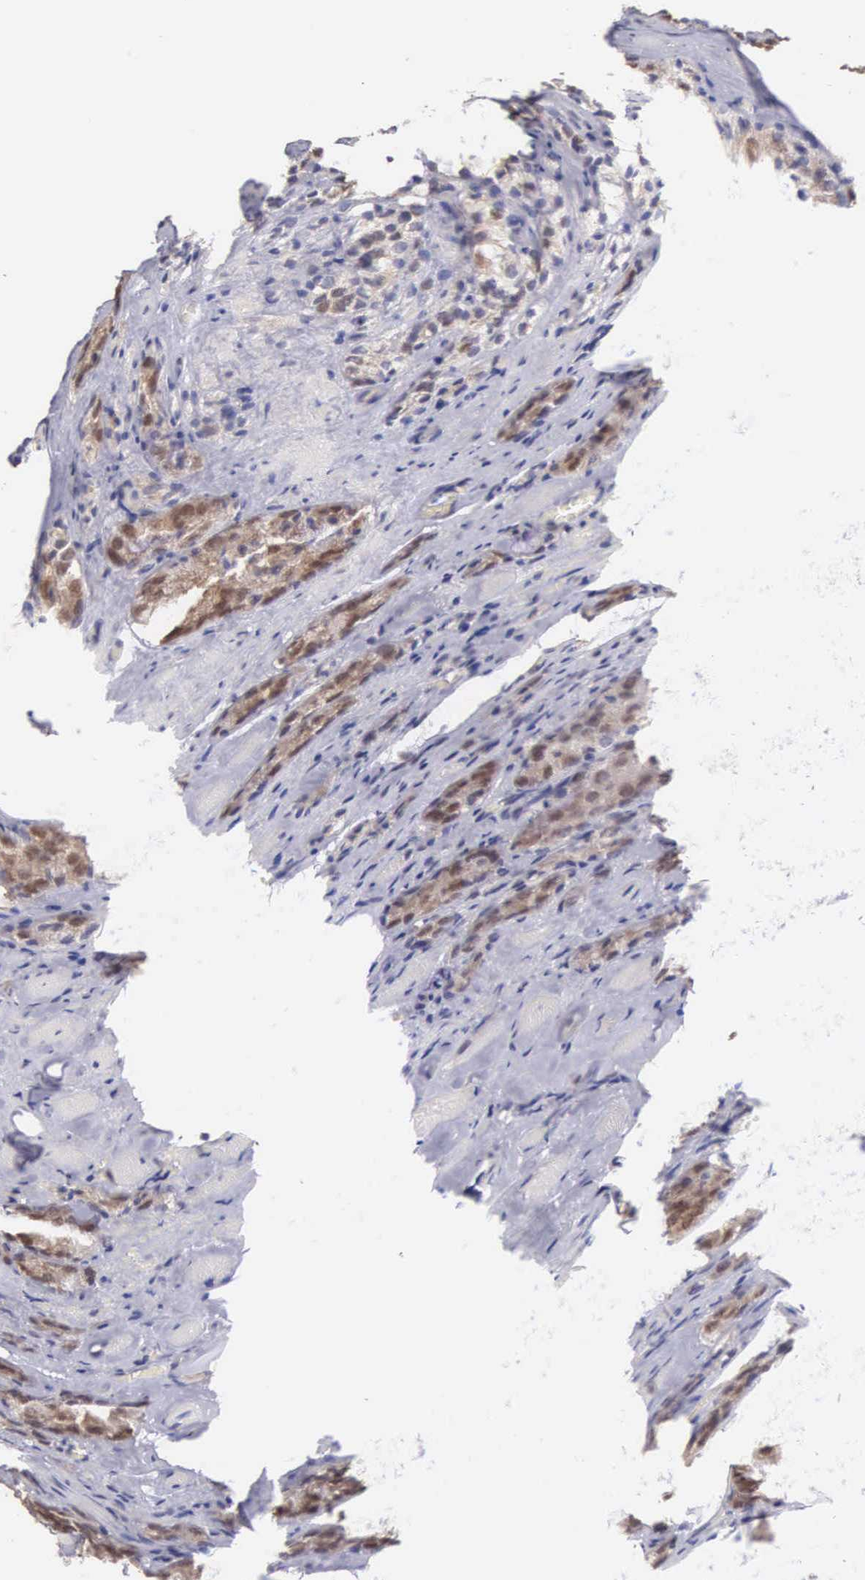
{"staining": {"intensity": "weak", "quantity": "25%-75%", "location": "cytoplasmic/membranous"}, "tissue": "prostate cancer", "cell_type": "Tumor cells", "image_type": "cancer", "snomed": [{"axis": "morphology", "description": "Adenocarcinoma, Medium grade"}, {"axis": "topography", "description": "Prostate"}], "caption": "Brown immunohistochemical staining in human prostate cancer displays weak cytoplasmic/membranous expression in approximately 25%-75% of tumor cells. (Stains: DAB in brown, nuclei in blue, Microscopy: brightfield microscopy at high magnification).", "gene": "HMGXB4", "patient": {"sex": "male", "age": 60}}